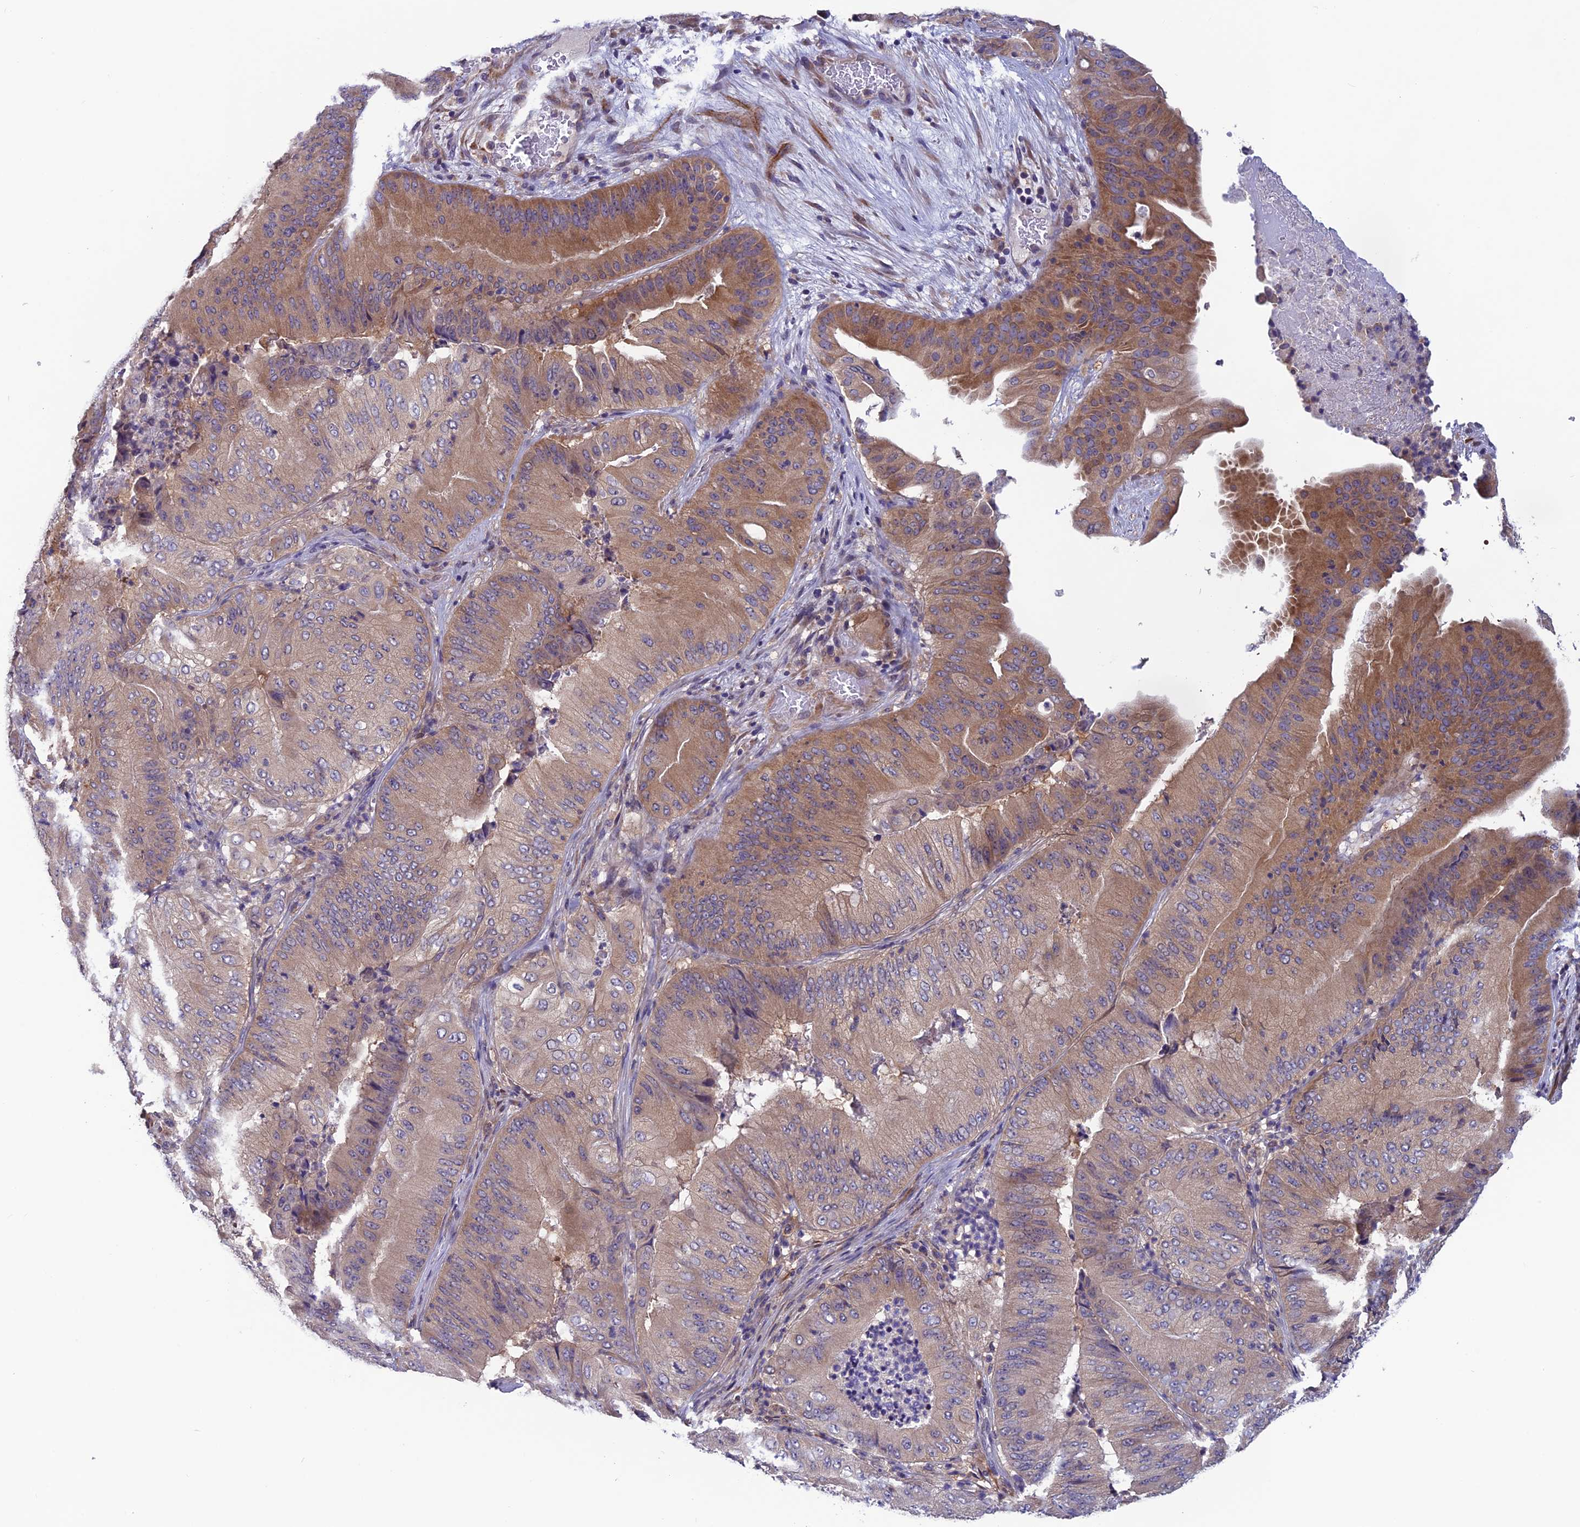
{"staining": {"intensity": "moderate", "quantity": "25%-75%", "location": "cytoplasmic/membranous"}, "tissue": "pancreatic cancer", "cell_type": "Tumor cells", "image_type": "cancer", "snomed": [{"axis": "morphology", "description": "Adenocarcinoma, NOS"}, {"axis": "topography", "description": "Pancreas"}], "caption": "Immunohistochemical staining of human adenocarcinoma (pancreatic) reveals medium levels of moderate cytoplasmic/membranous staining in approximately 25%-75% of tumor cells.", "gene": "MAST2", "patient": {"sex": "female", "age": 77}}